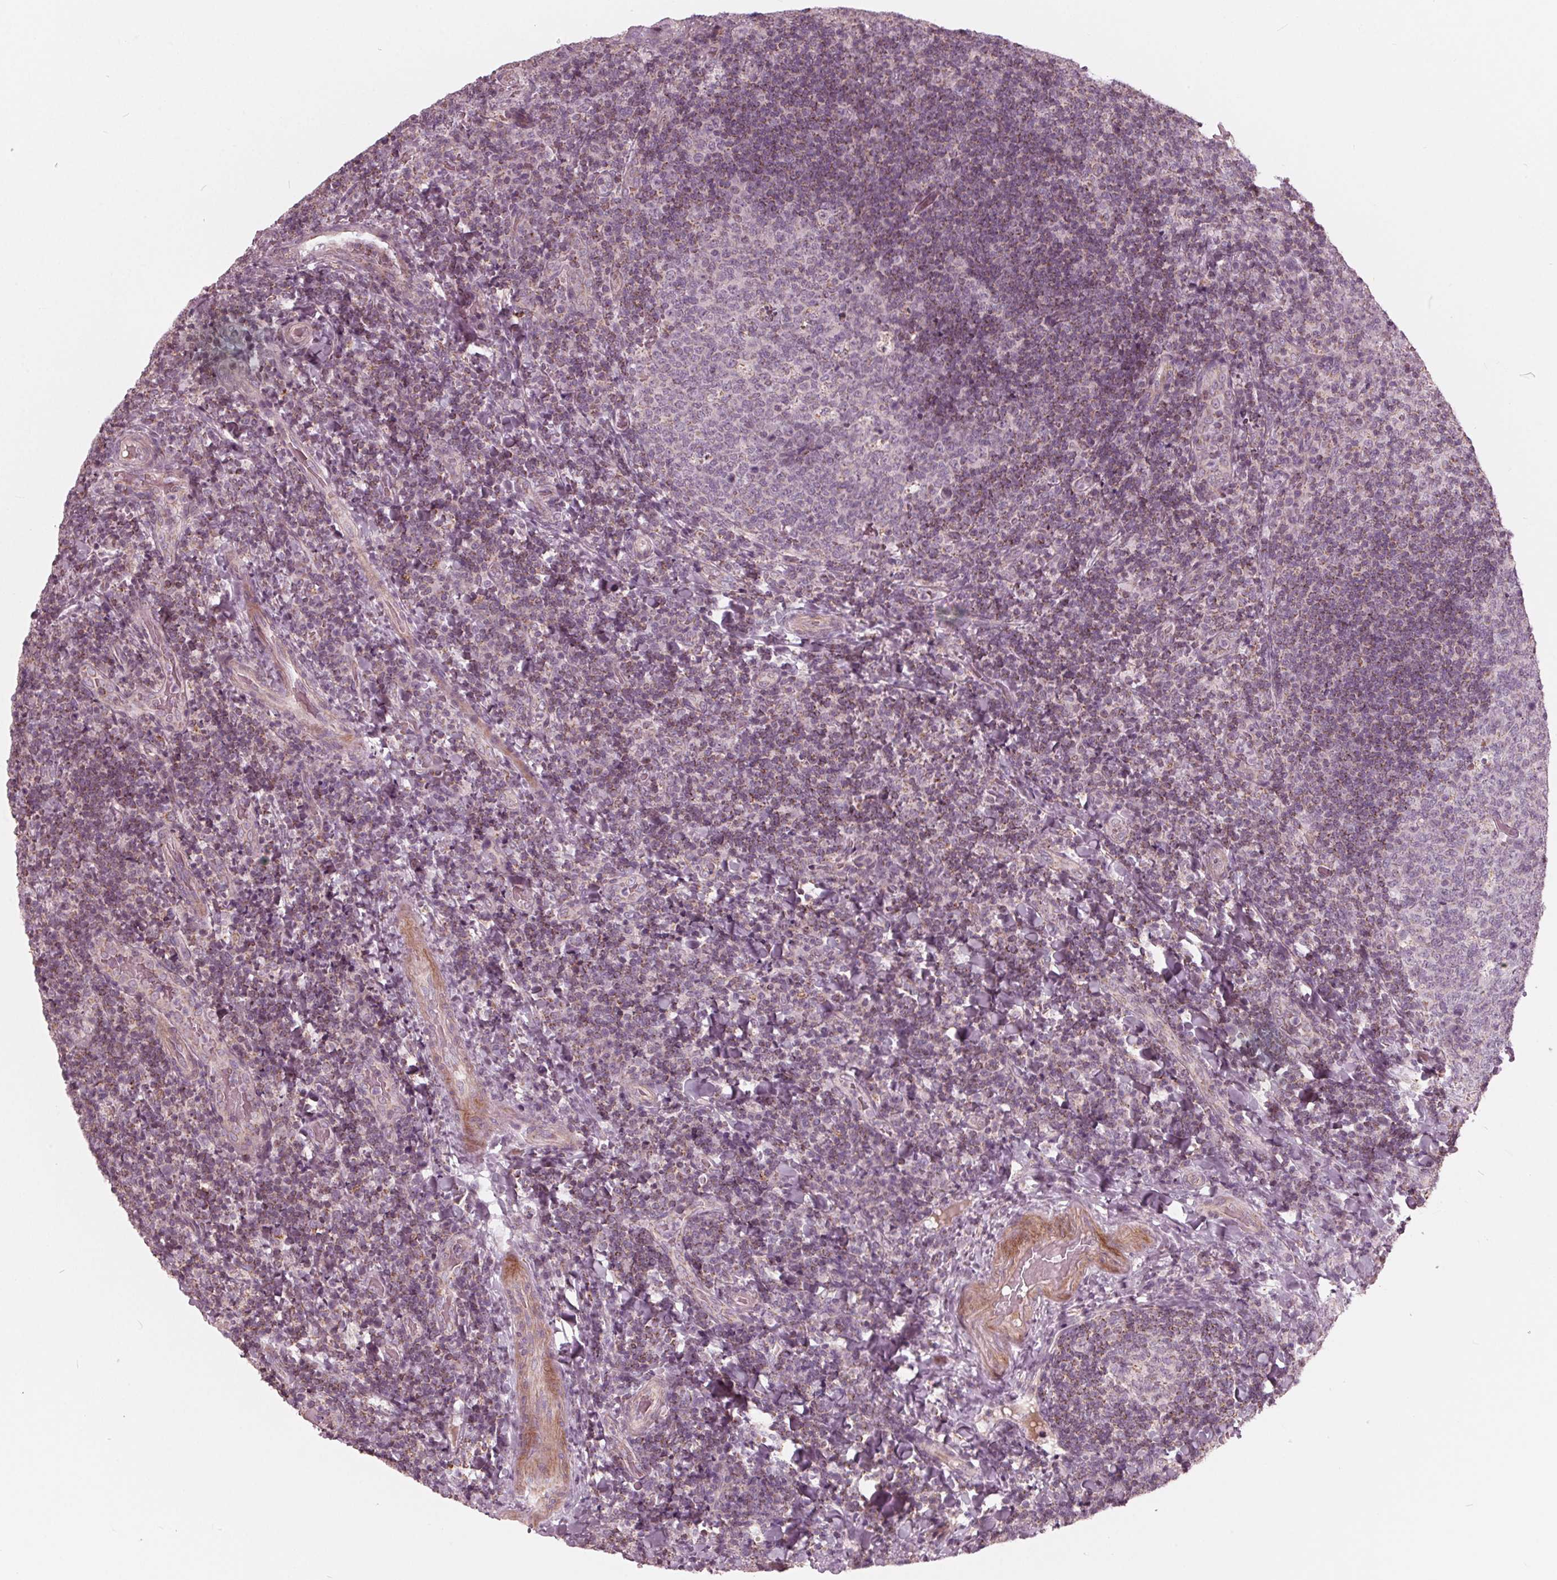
{"staining": {"intensity": "negative", "quantity": "none", "location": "none"}, "tissue": "tonsil", "cell_type": "Germinal center cells", "image_type": "normal", "snomed": [{"axis": "morphology", "description": "Normal tissue, NOS"}, {"axis": "topography", "description": "Tonsil"}], "caption": "Histopathology image shows no protein staining in germinal center cells of benign tonsil.", "gene": "DCAF4L2", "patient": {"sex": "male", "age": 17}}